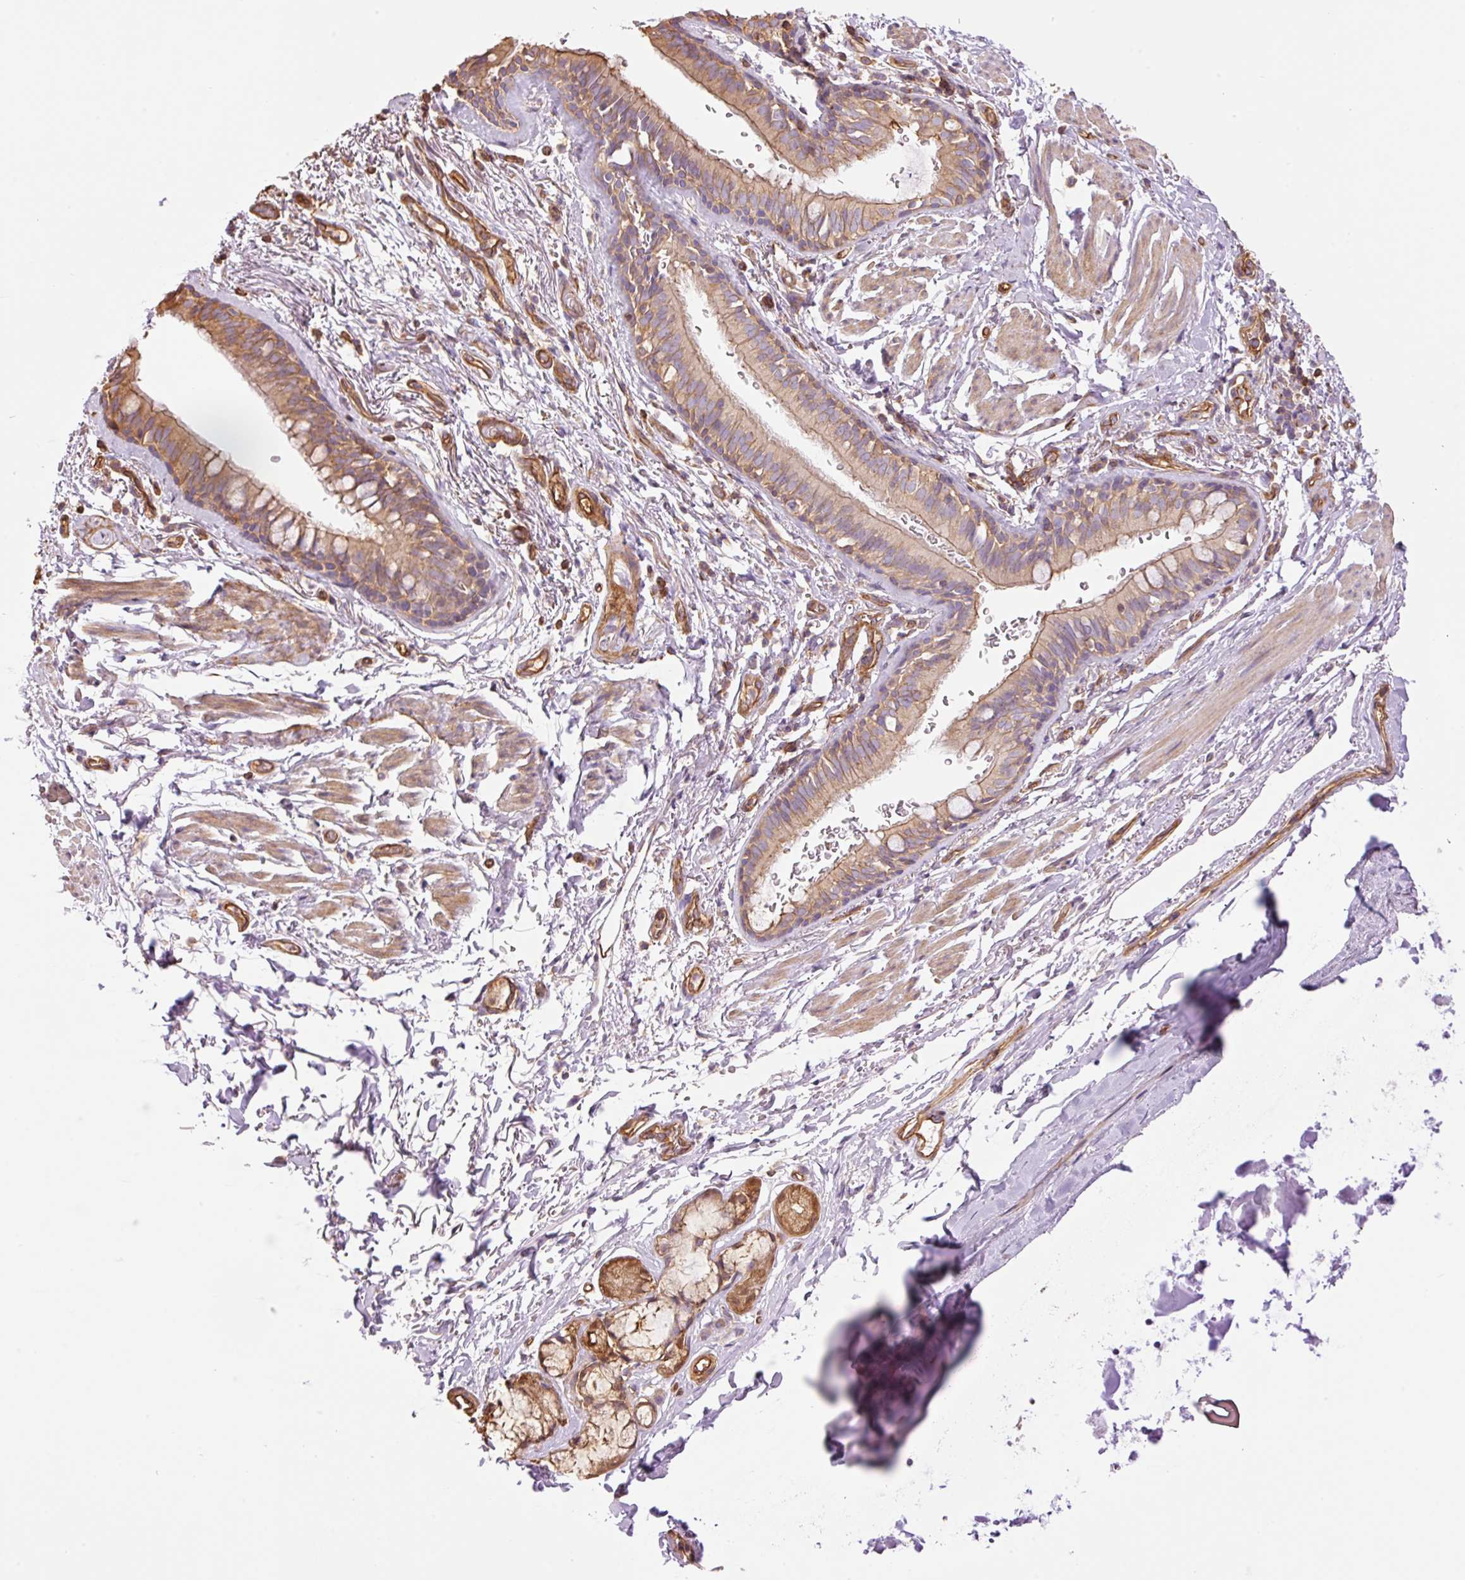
{"staining": {"intensity": "moderate", "quantity": ">75%", "location": "cytoplasmic/membranous"}, "tissue": "bronchus", "cell_type": "Respiratory epithelial cells", "image_type": "normal", "snomed": [{"axis": "morphology", "description": "Normal tissue, NOS"}, {"axis": "topography", "description": "Bronchus"}], "caption": "Immunohistochemical staining of unremarkable human bronchus shows medium levels of moderate cytoplasmic/membranous staining in approximately >75% of respiratory epithelial cells.", "gene": "PPP1R1B", "patient": {"sex": "male", "age": 67}}